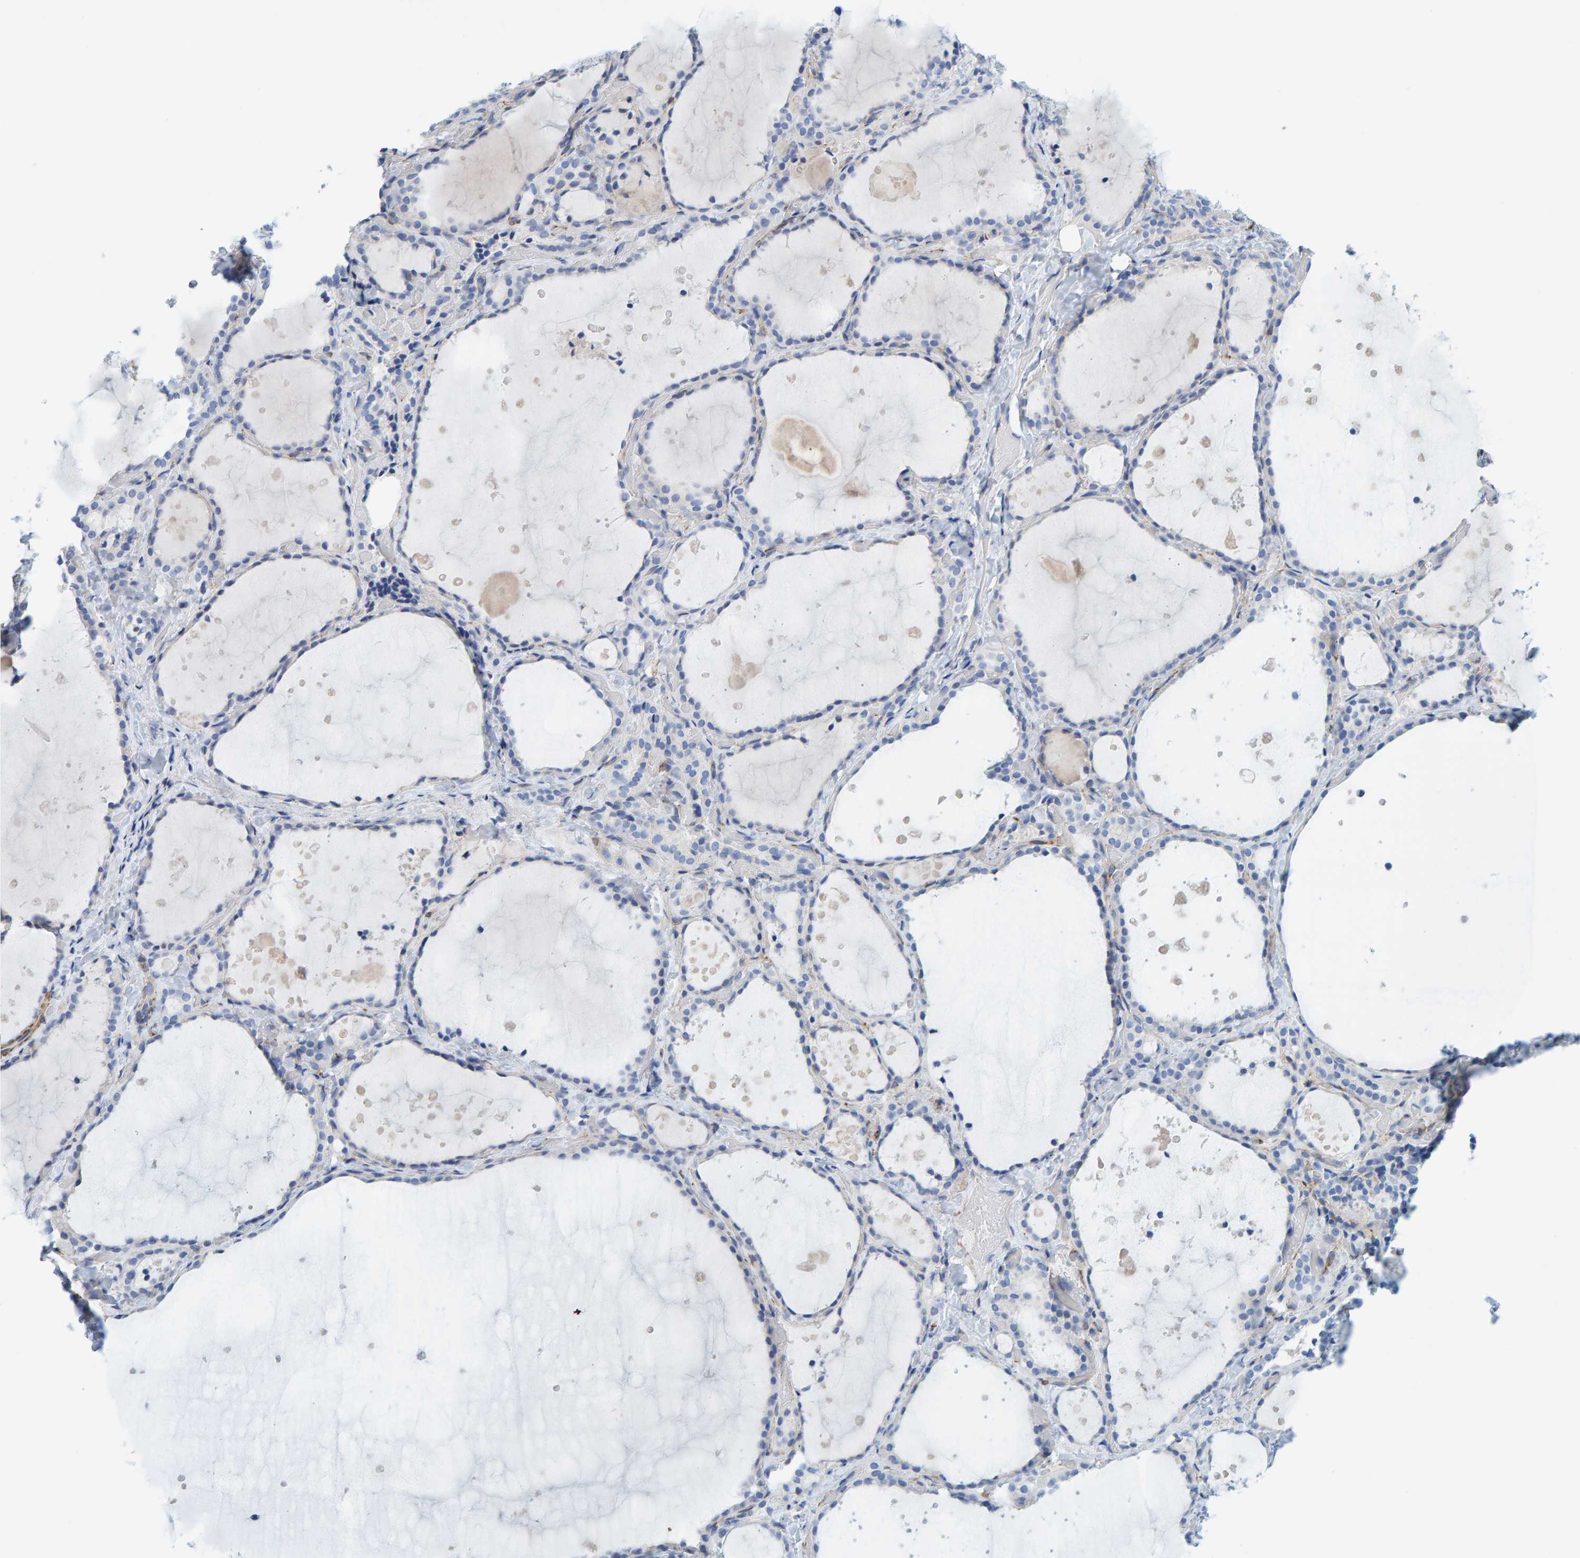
{"staining": {"intensity": "negative", "quantity": "none", "location": "none"}, "tissue": "thyroid gland", "cell_type": "Glandular cells", "image_type": "normal", "snomed": [{"axis": "morphology", "description": "Normal tissue, NOS"}, {"axis": "topography", "description": "Thyroid gland"}], "caption": "Micrograph shows no significant protein positivity in glandular cells of benign thyroid gland.", "gene": "MAP1B", "patient": {"sex": "female", "age": 44}}